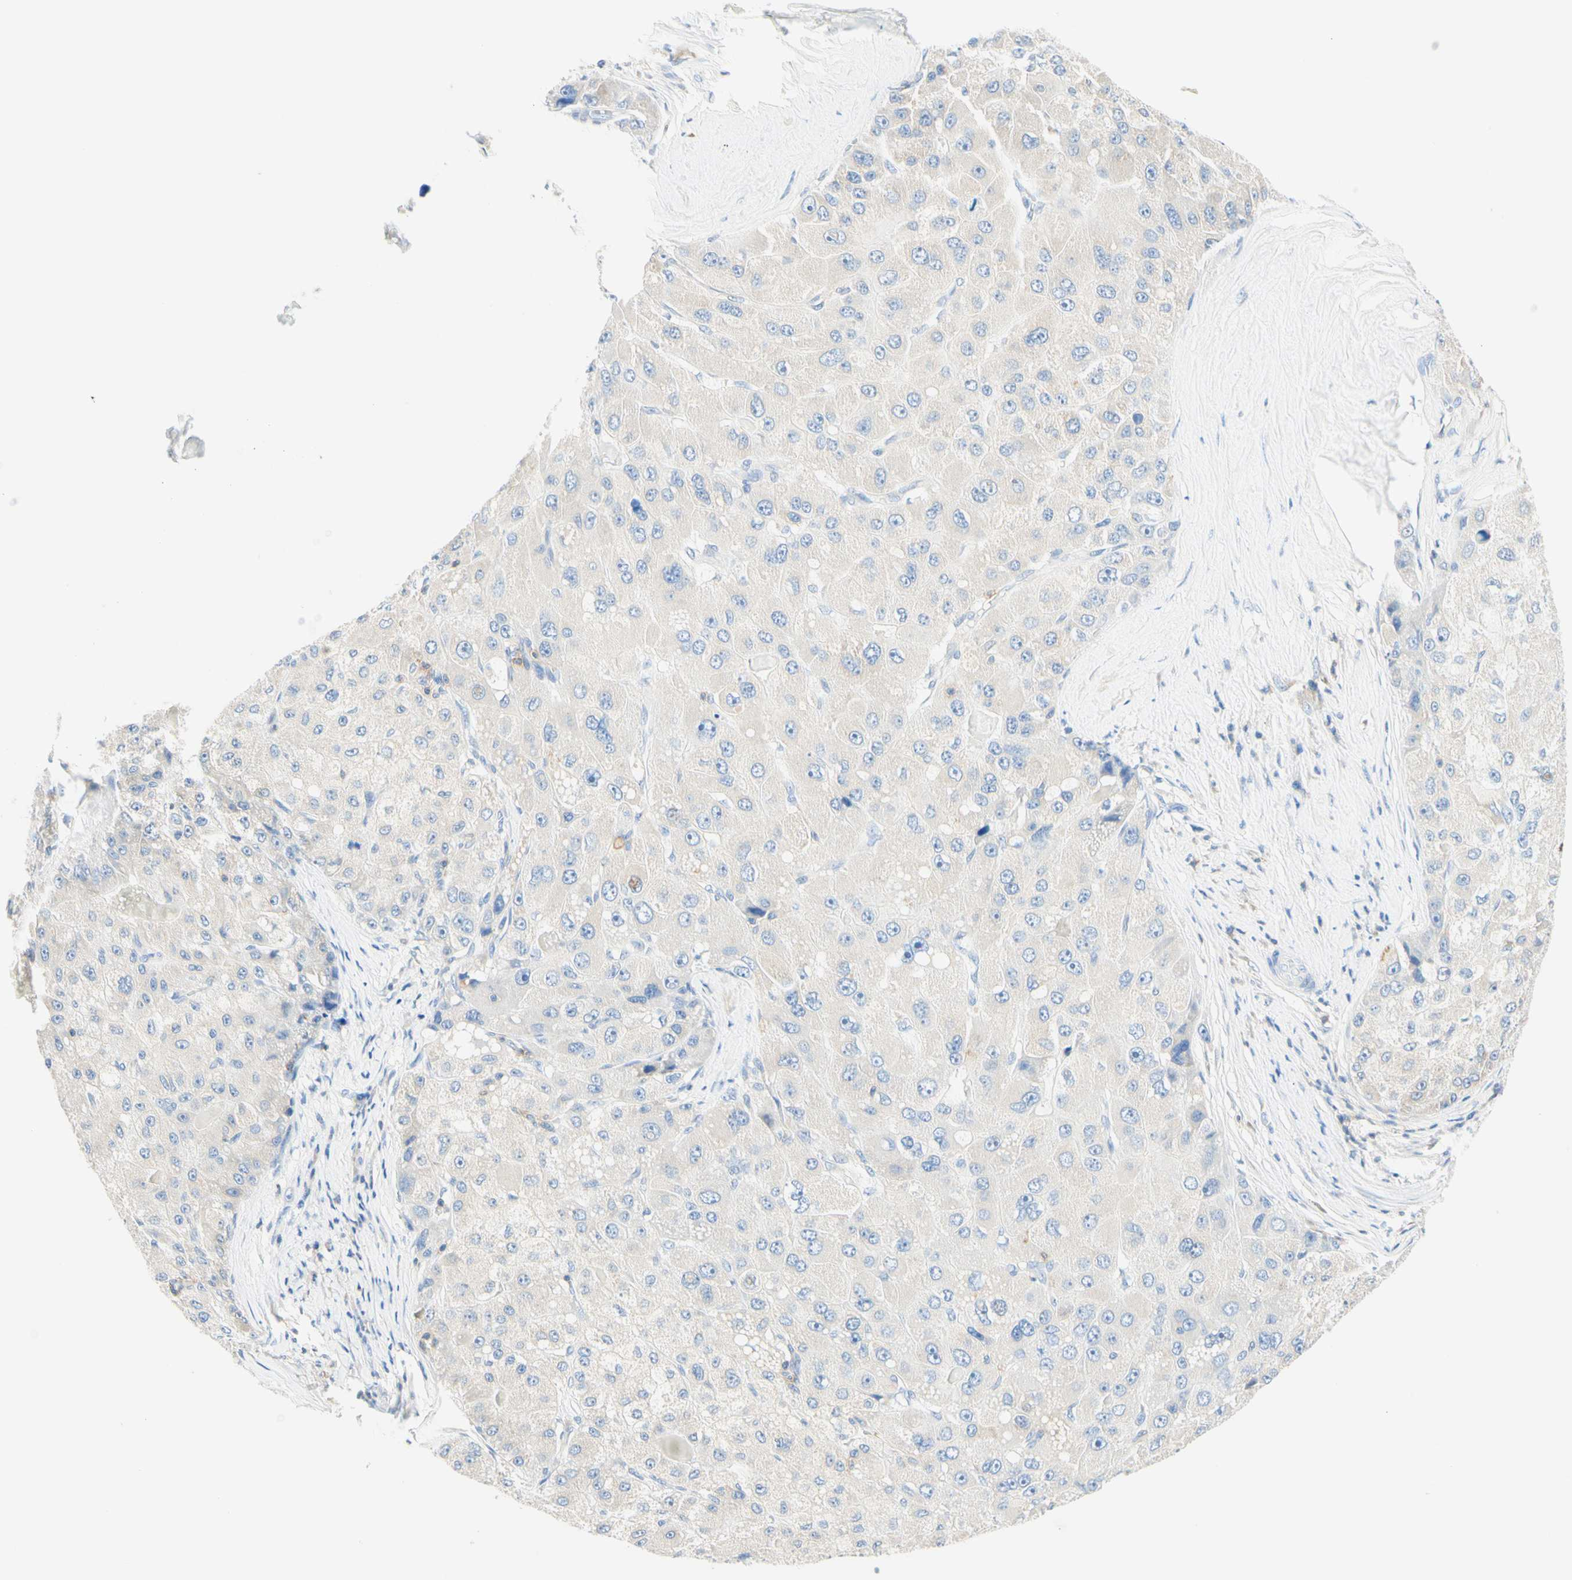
{"staining": {"intensity": "negative", "quantity": "none", "location": "none"}, "tissue": "liver cancer", "cell_type": "Tumor cells", "image_type": "cancer", "snomed": [{"axis": "morphology", "description": "Carcinoma, Hepatocellular, NOS"}, {"axis": "topography", "description": "Liver"}], "caption": "A photomicrograph of liver cancer stained for a protein exhibits no brown staining in tumor cells. (Brightfield microscopy of DAB (3,3'-diaminobenzidine) IHC at high magnification).", "gene": "LAT", "patient": {"sex": "male", "age": 80}}